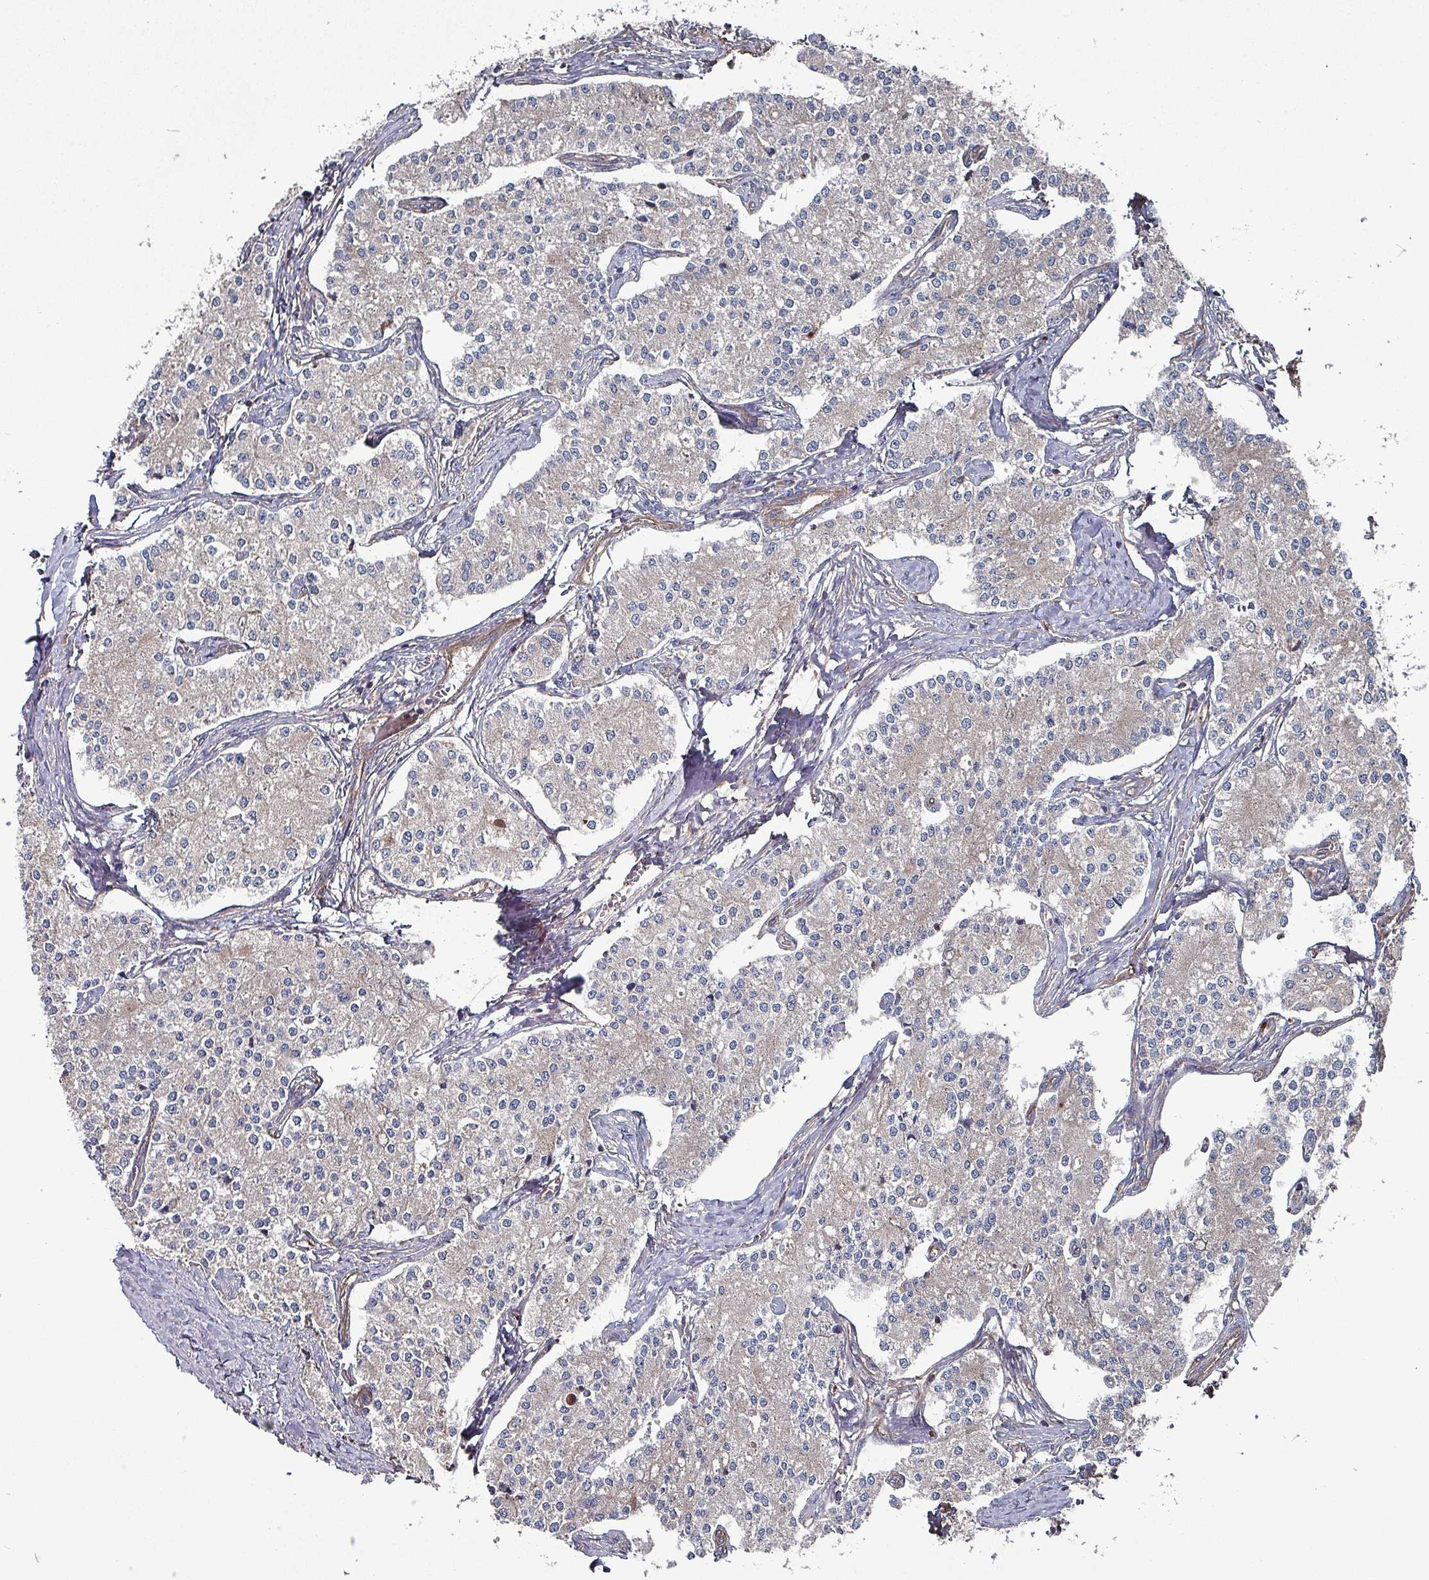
{"staining": {"intensity": "negative", "quantity": "none", "location": "none"}, "tissue": "carcinoid", "cell_type": "Tumor cells", "image_type": "cancer", "snomed": [{"axis": "morphology", "description": "Carcinoid, malignant, NOS"}, {"axis": "topography", "description": "Colon"}], "caption": "There is no significant positivity in tumor cells of carcinoid.", "gene": "ANO10", "patient": {"sex": "female", "age": 52}}